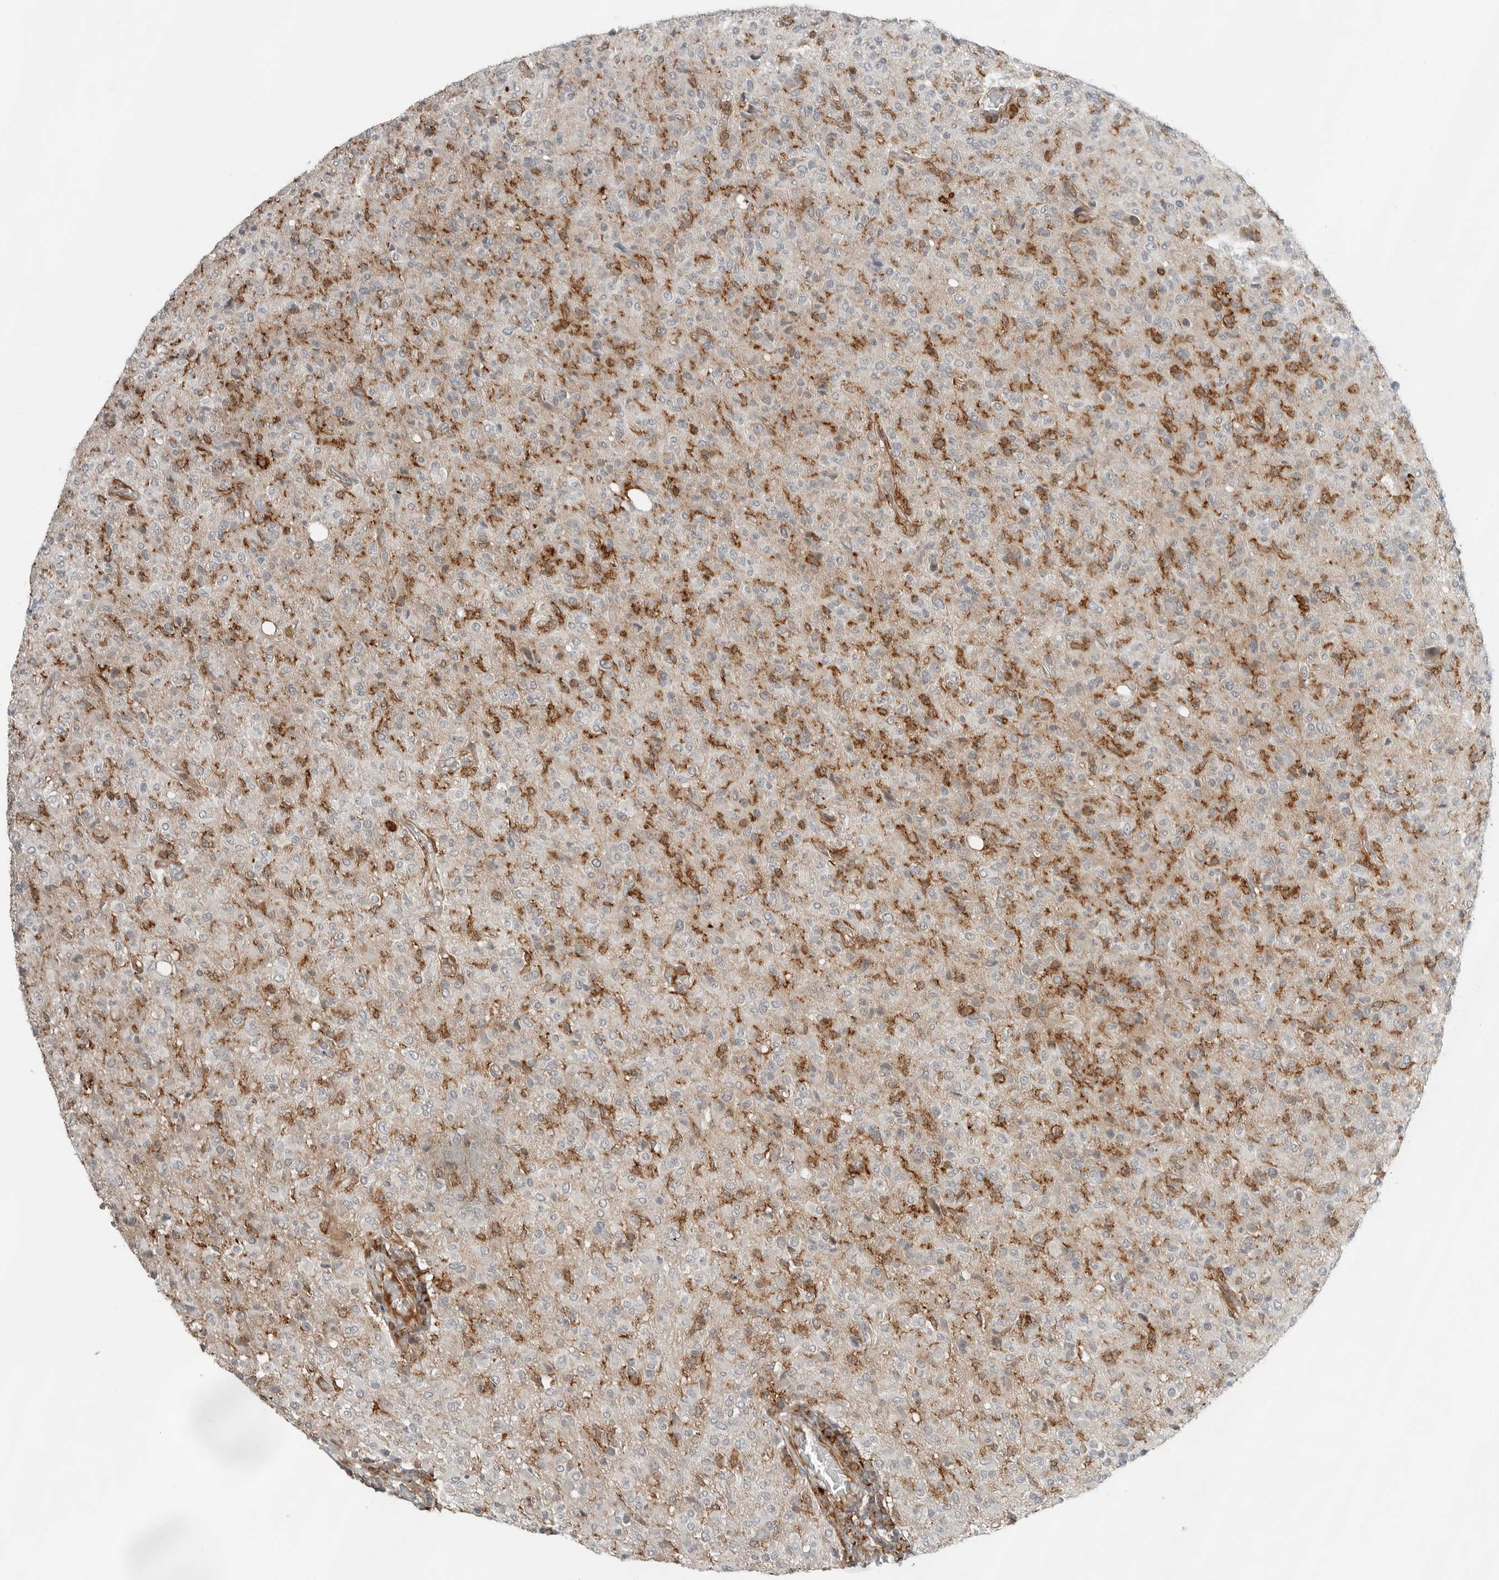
{"staining": {"intensity": "moderate", "quantity": "<25%", "location": "cytoplasmic/membranous"}, "tissue": "glioma", "cell_type": "Tumor cells", "image_type": "cancer", "snomed": [{"axis": "morphology", "description": "Glioma, malignant, High grade"}, {"axis": "topography", "description": "Brain"}], "caption": "A high-resolution image shows immunohistochemistry staining of high-grade glioma (malignant), which shows moderate cytoplasmic/membranous expression in about <25% of tumor cells.", "gene": "LEFTY2", "patient": {"sex": "female", "age": 57}}